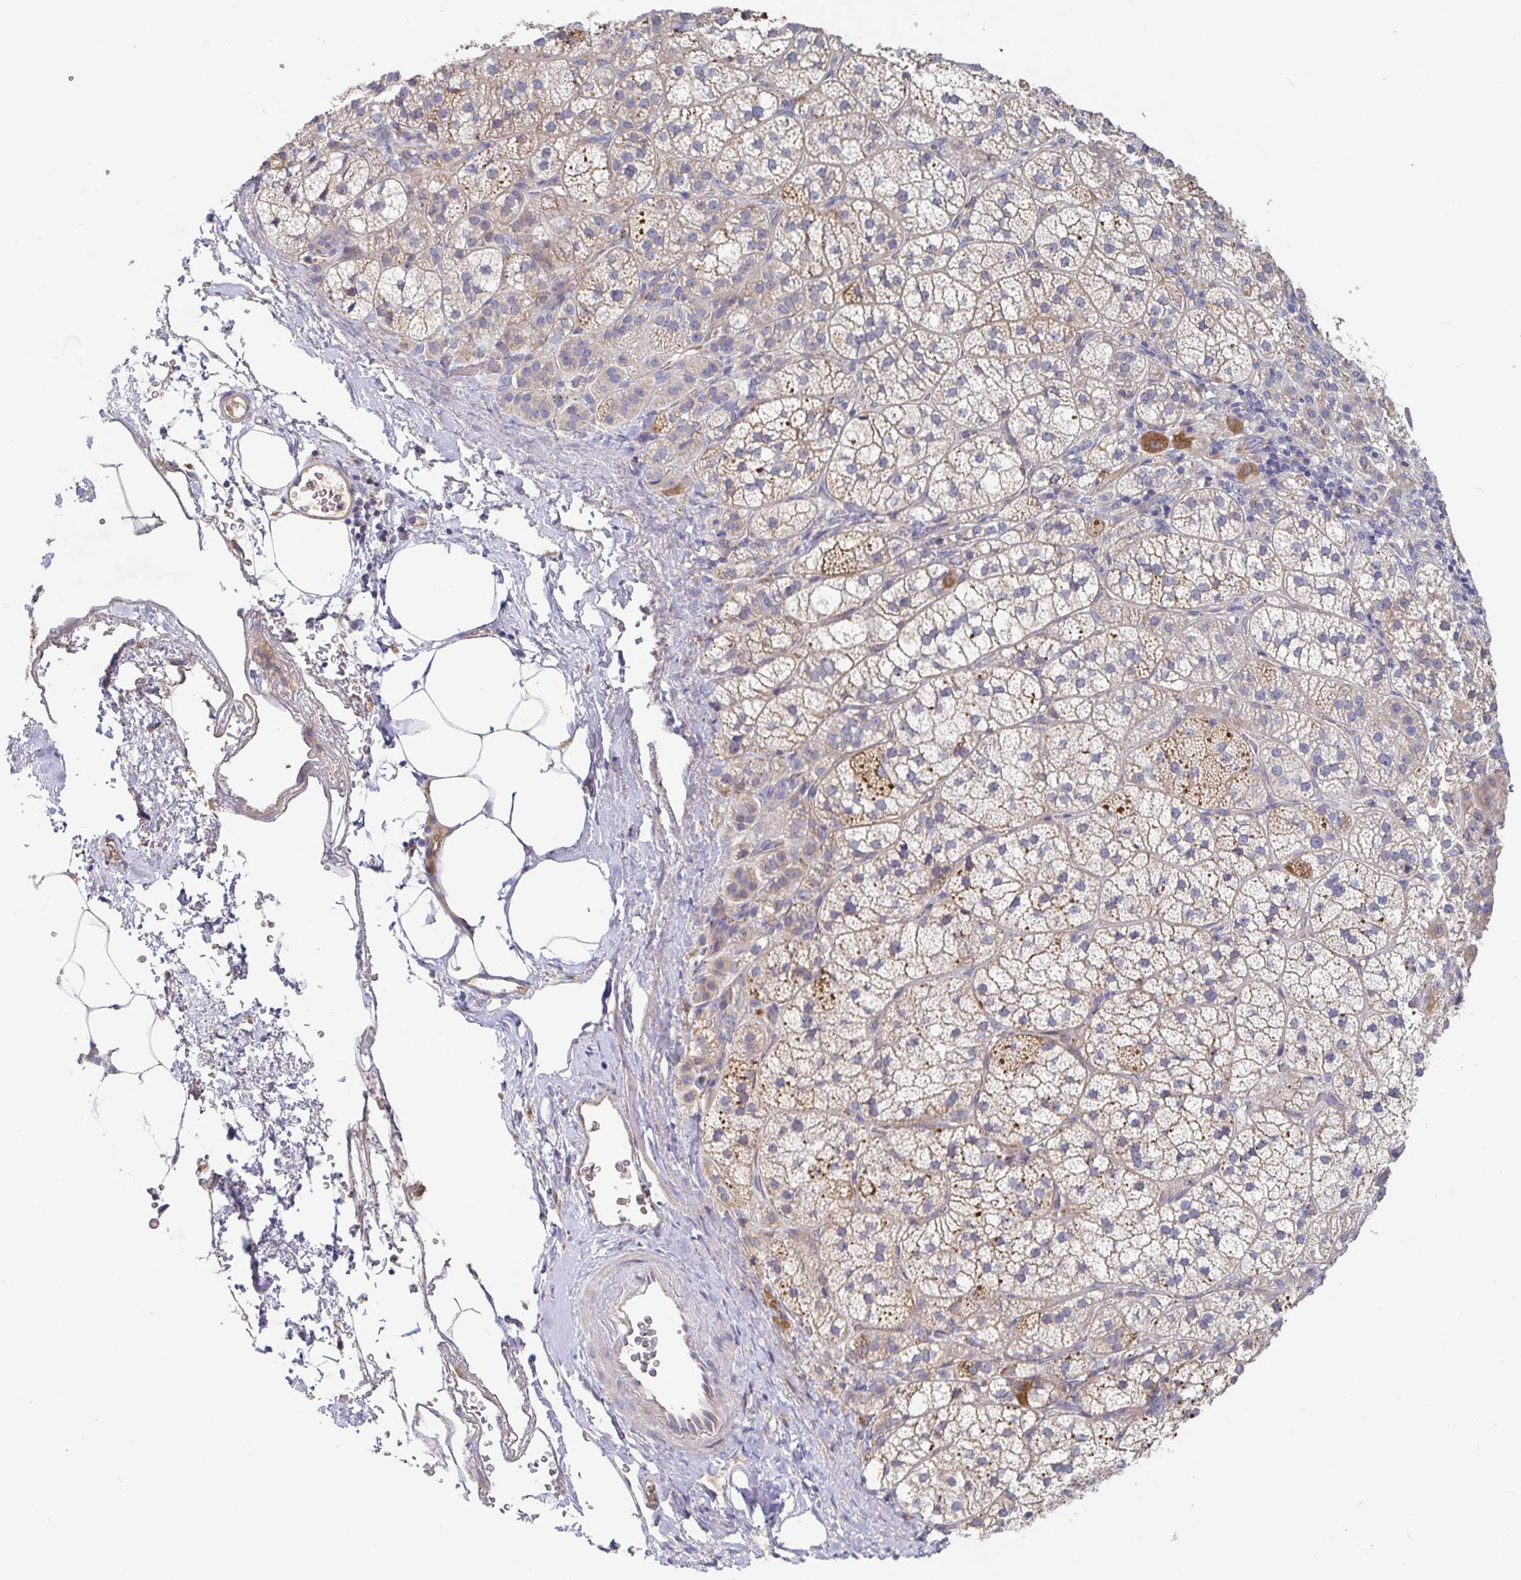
{"staining": {"intensity": "moderate", "quantity": ">75%", "location": "cytoplasmic/membranous"}, "tissue": "adrenal gland", "cell_type": "Glandular cells", "image_type": "normal", "snomed": [{"axis": "morphology", "description": "Normal tissue, NOS"}, {"axis": "topography", "description": "Adrenal gland"}], "caption": "Moderate cytoplasmic/membranous staining is seen in approximately >75% of glandular cells in unremarkable adrenal gland.", "gene": "IRAK2", "patient": {"sex": "female", "age": 60}}